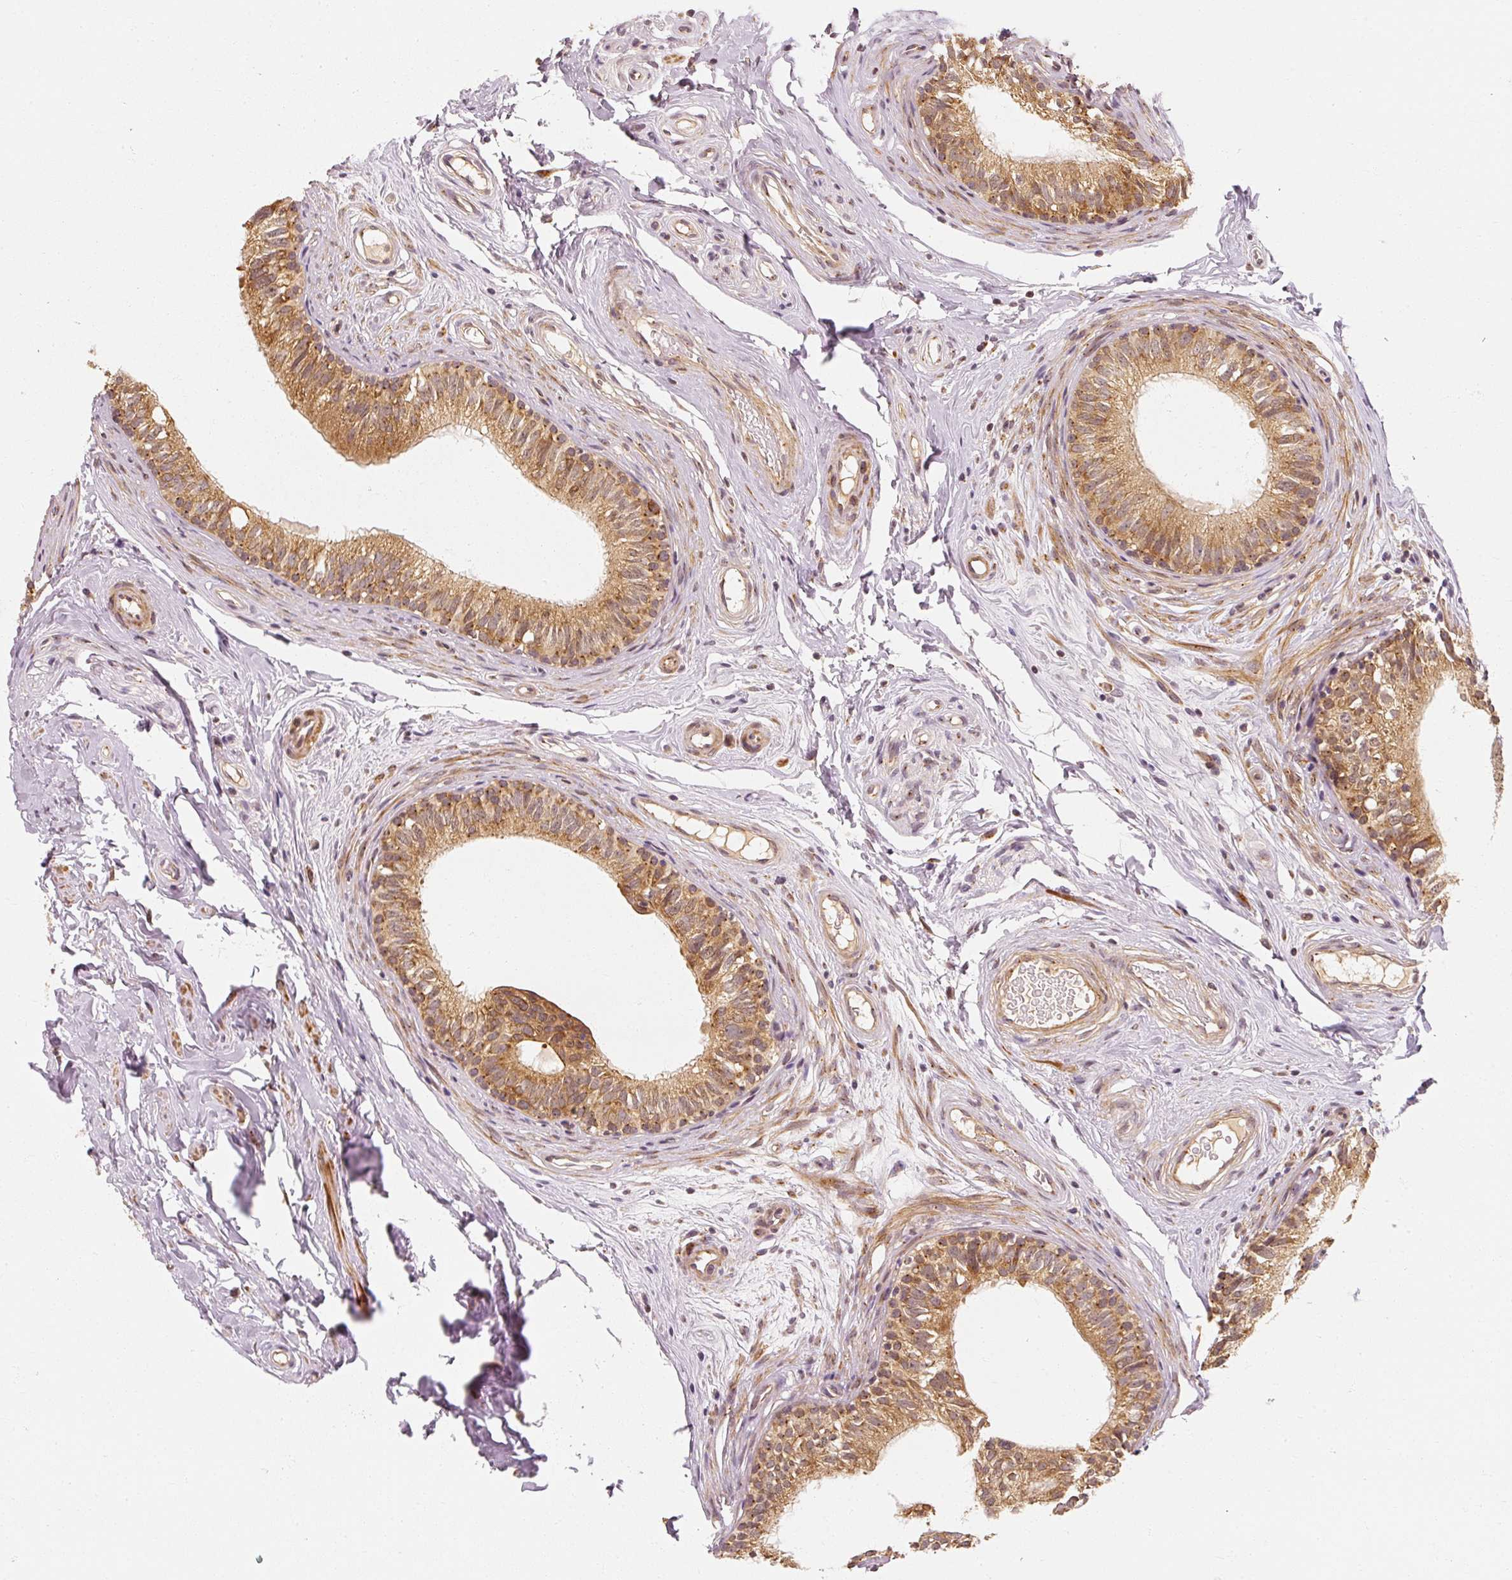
{"staining": {"intensity": "strong", "quantity": ">75%", "location": "cytoplasmic/membranous"}, "tissue": "epididymis", "cell_type": "Glandular cells", "image_type": "normal", "snomed": [{"axis": "morphology", "description": "Normal tissue, NOS"}, {"axis": "morphology", "description": "Seminoma, NOS"}, {"axis": "topography", "description": "Testis"}, {"axis": "topography", "description": "Epididymis"}], "caption": "Immunohistochemical staining of unremarkable human epididymis reveals high levels of strong cytoplasmic/membranous staining in approximately >75% of glandular cells. The protein of interest is shown in brown color, while the nuclei are stained blue.", "gene": "EEF1A1", "patient": {"sex": "male", "age": 45}}